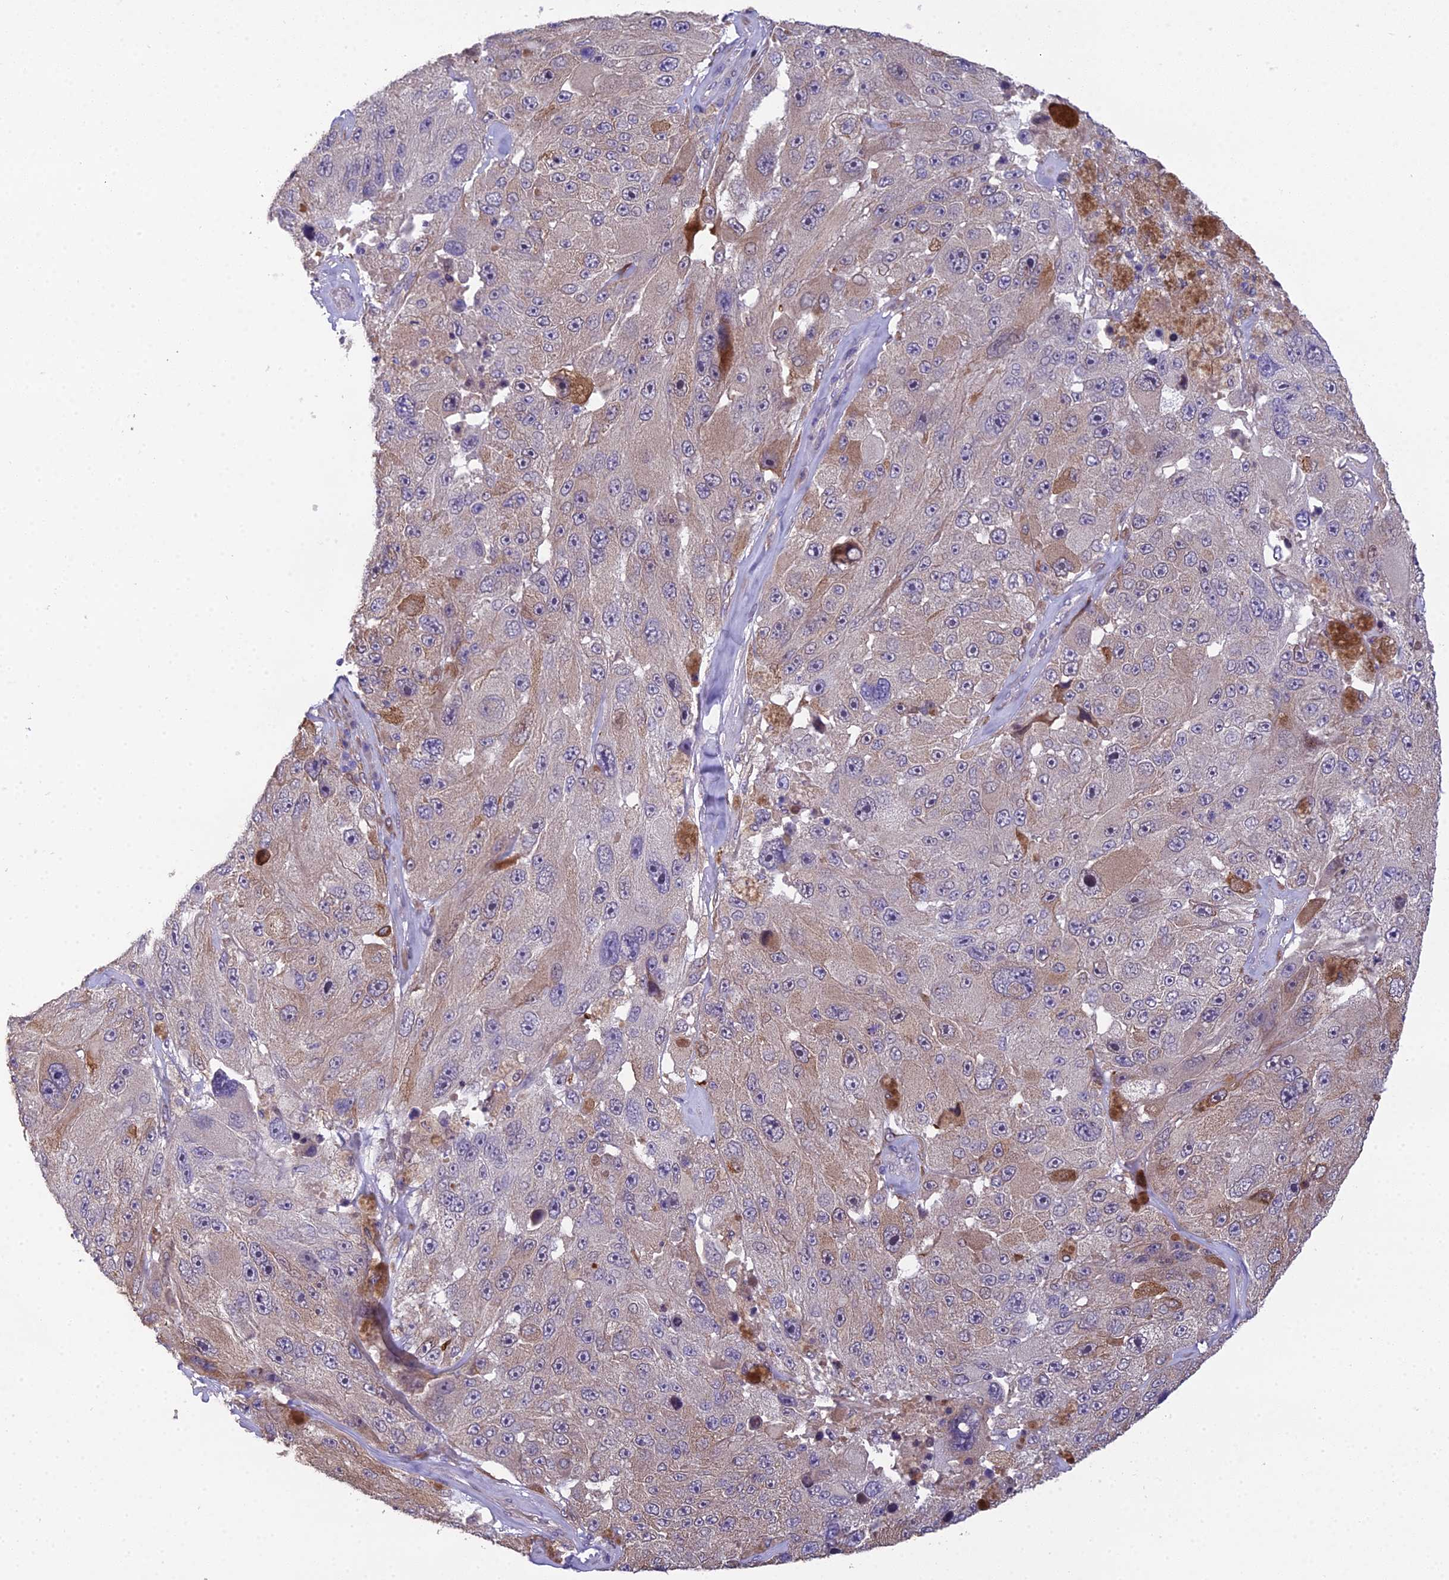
{"staining": {"intensity": "negative", "quantity": "none", "location": "none"}, "tissue": "melanoma", "cell_type": "Tumor cells", "image_type": "cancer", "snomed": [{"axis": "morphology", "description": "Malignant melanoma, Metastatic site"}, {"axis": "topography", "description": "Lymph node"}], "caption": "There is no significant expression in tumor cells of melanoma.", "gene": "PUS10", "patient": {"sex": "male", "age": 62}}